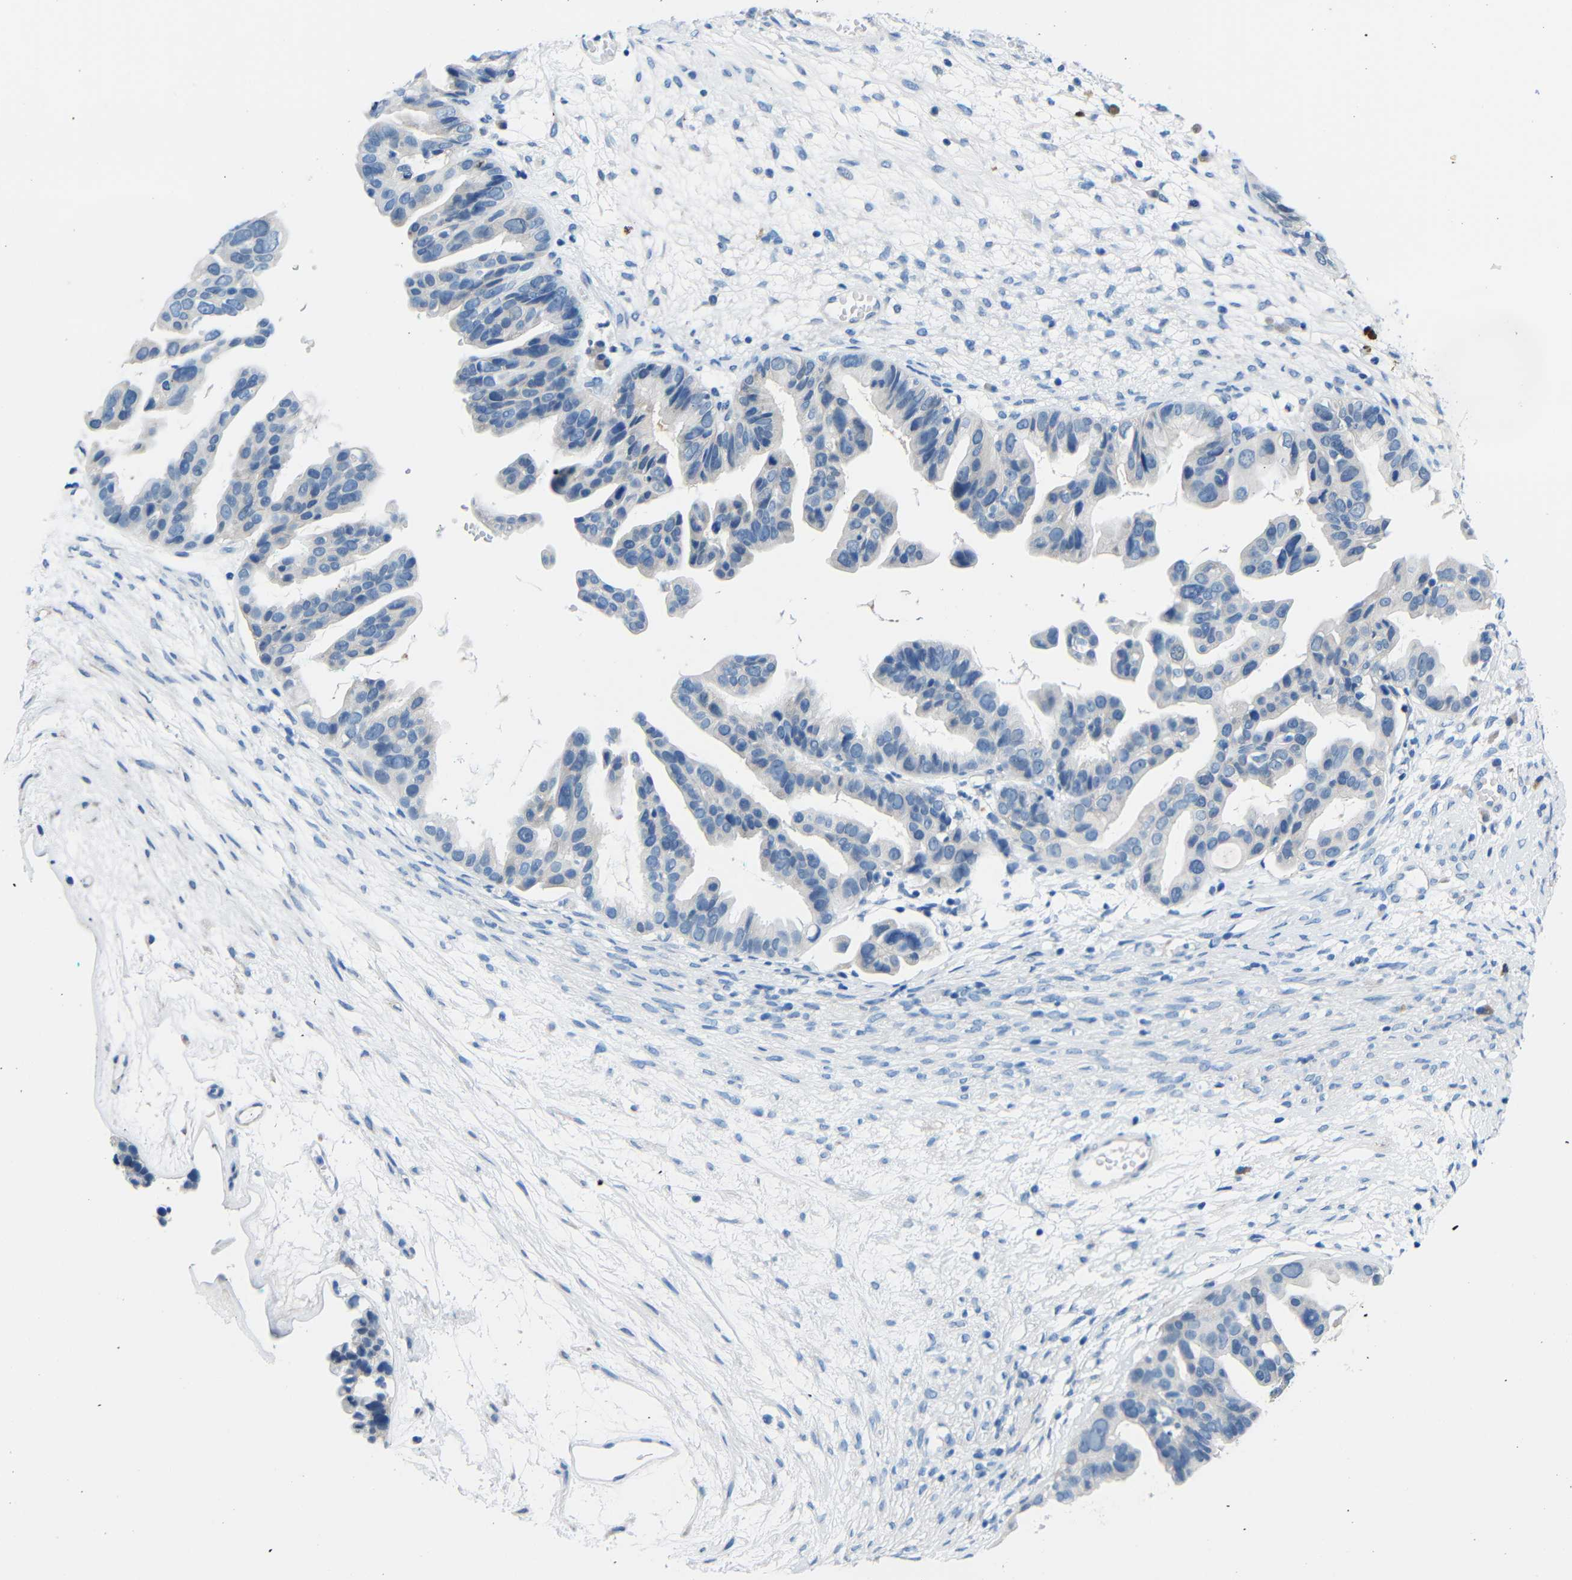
{"staining": {"intensity": "negative", "quantity": "none", "location": "none"}, "tissue": "ovarian cancer", "cell_type": "Tumor cells", "image_type": "cancer", "snomed": [{"axis": "morphology", "description": "Cystadenocarcinoma, serous, NOS"}, {"axis": "topography", "description": "Ovary"}], "caption": "Serous cystadenocarcinoma (ovarian) was stained to show a protein in brown. There is no significant staining in tumor cells. The staining was performed using DAB to visualize the protein expression in brown, while the nuclei were stained in blue with hematoxylin (Magnification: 20x).", "gene": "NEGR1", "patient": {"sex": "female", "age": 56}}